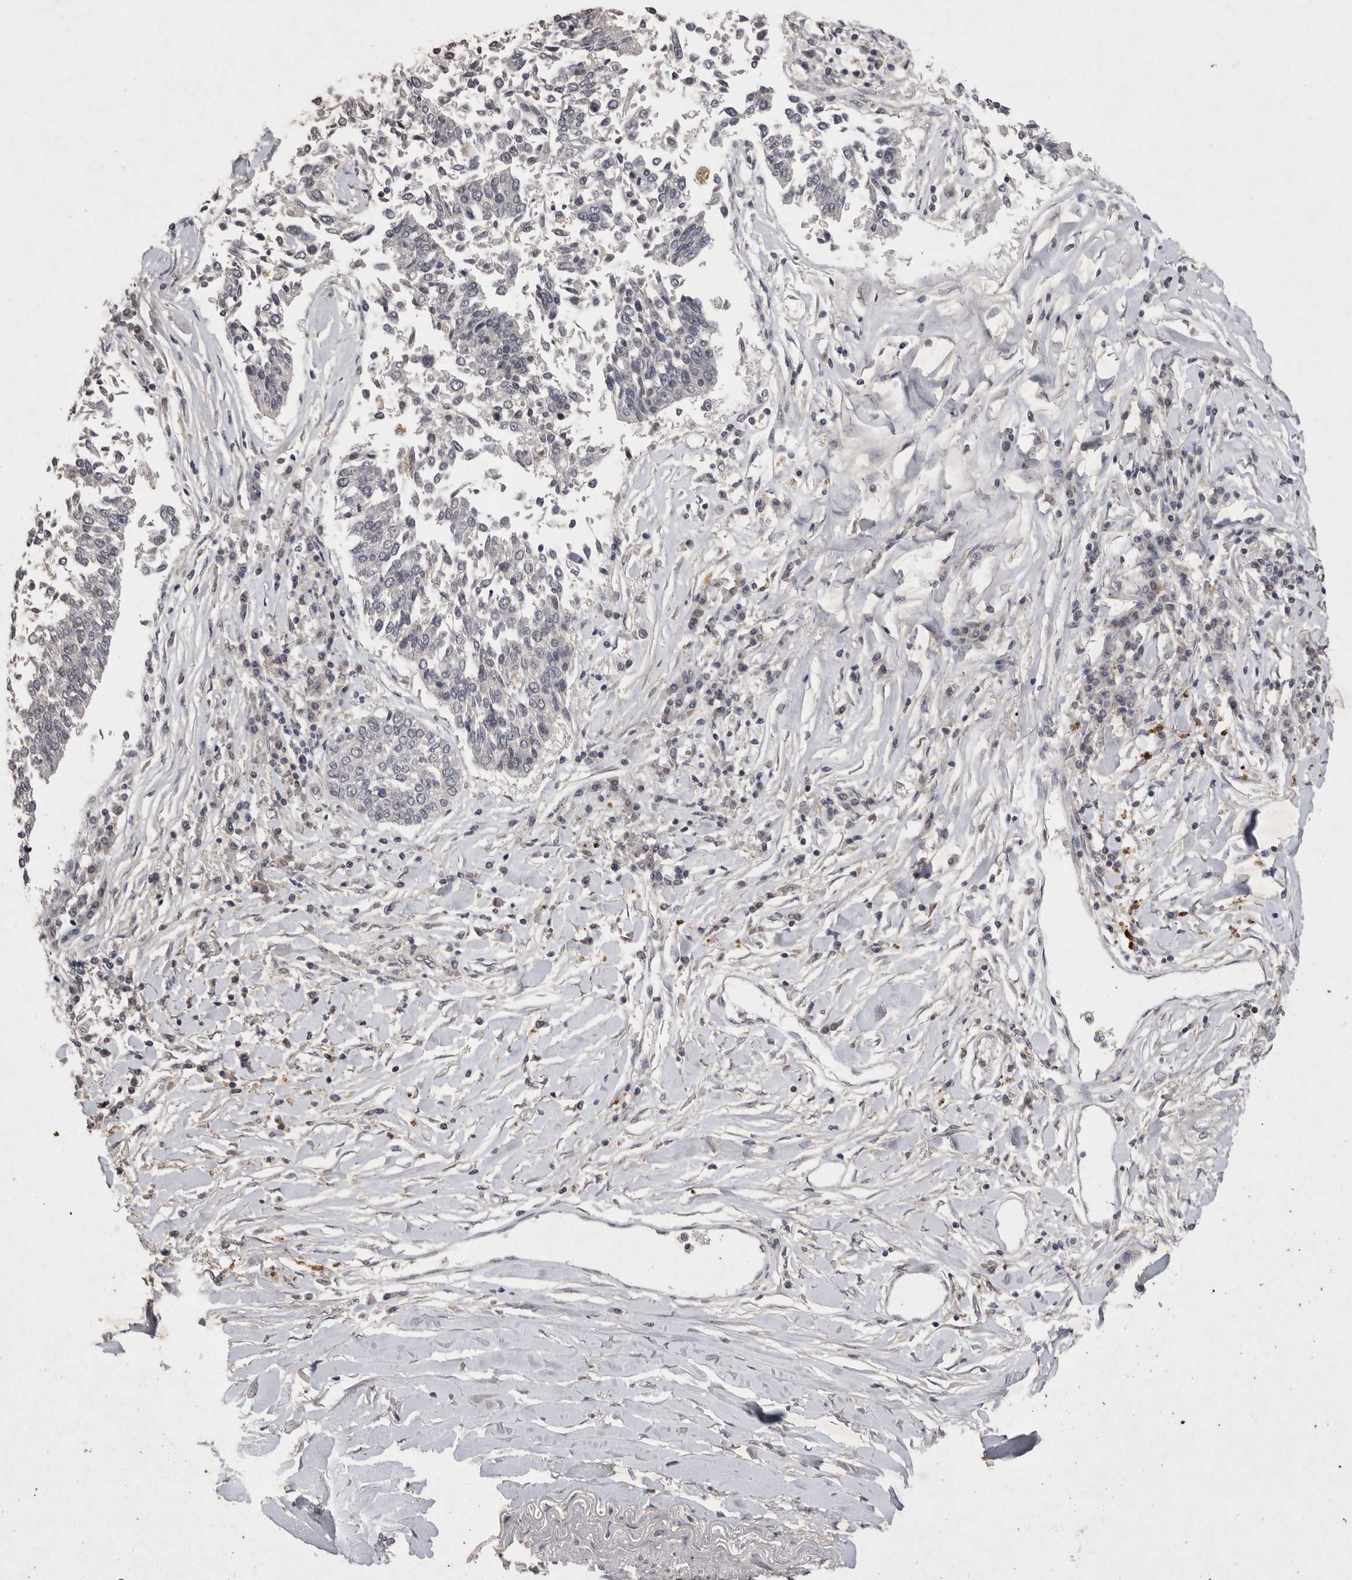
{"staining": {"intensity": "negative", "quantity": "none", "location": "none"}, "tissue": "lung cancer", "cell_type": "Tumor cells", "image_type": "cancer", "snomed": [{"axis": "morphology", "description": "Normal tissue, NOS"}, {"axis": "morphology", "description": "Squamous cell carcinoma, NOS"}, {"axis": "topography", "description": "Cartilage tissue"}, {"axis": "topography", "description": "Bronchus"}, {"axis": "topography", "description": "Lung"}, {"axis": "topography", "description": "Peripheral nerve tissue"}], "caption": "This is an IHC histopathology image of lung squamous cell carcinoma. There is no staining in tumor cells.", "gene": "APLNR", "patient": {"sex": "female", "age": 49}}